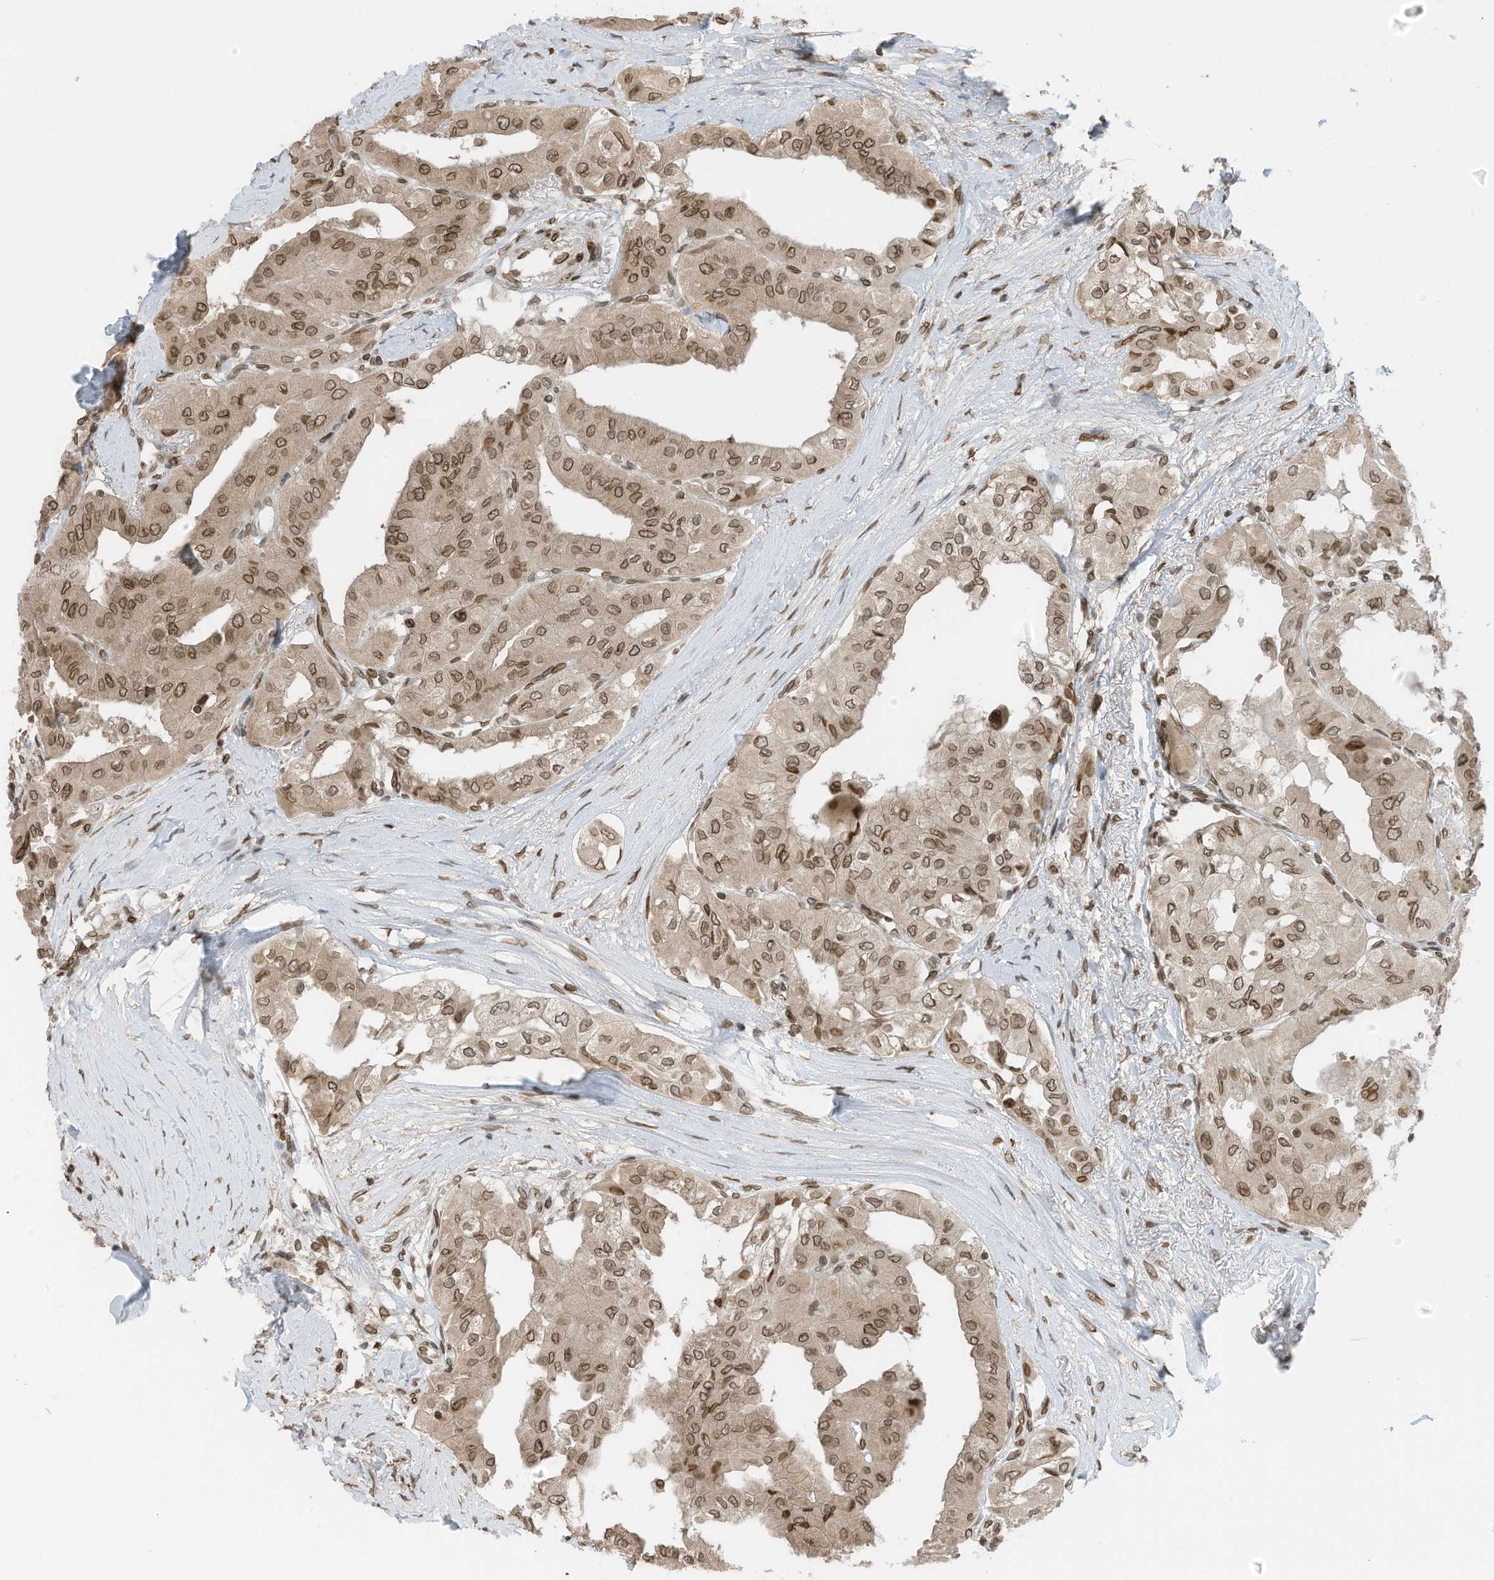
{"staining": {"intensity": "moderate", "quantity": ">75%", "location": "cytoplasmic/membranous,nuclear"}, "tissue": "thyroid cancer", "cell_type": "Tumor cells", "image_type": "cancer", "snomed": [{"axis": "morphology", "description": "Papillary adenocarcinoma, NOS"}, {"axis": "topography", "description": "Thyroid gland"}], "caption": "Brown immunohistochemical staining in thyroid cancer (papillary adenocarcinoma) demonstrates moderate cytoplasmic/membranous and nuclear positivity in about >75% of tumor cells. (IHC, brightfield microscopy, high magnification).", "gene": "RABL3", "patient": {"sex": "female", "age": 59}}